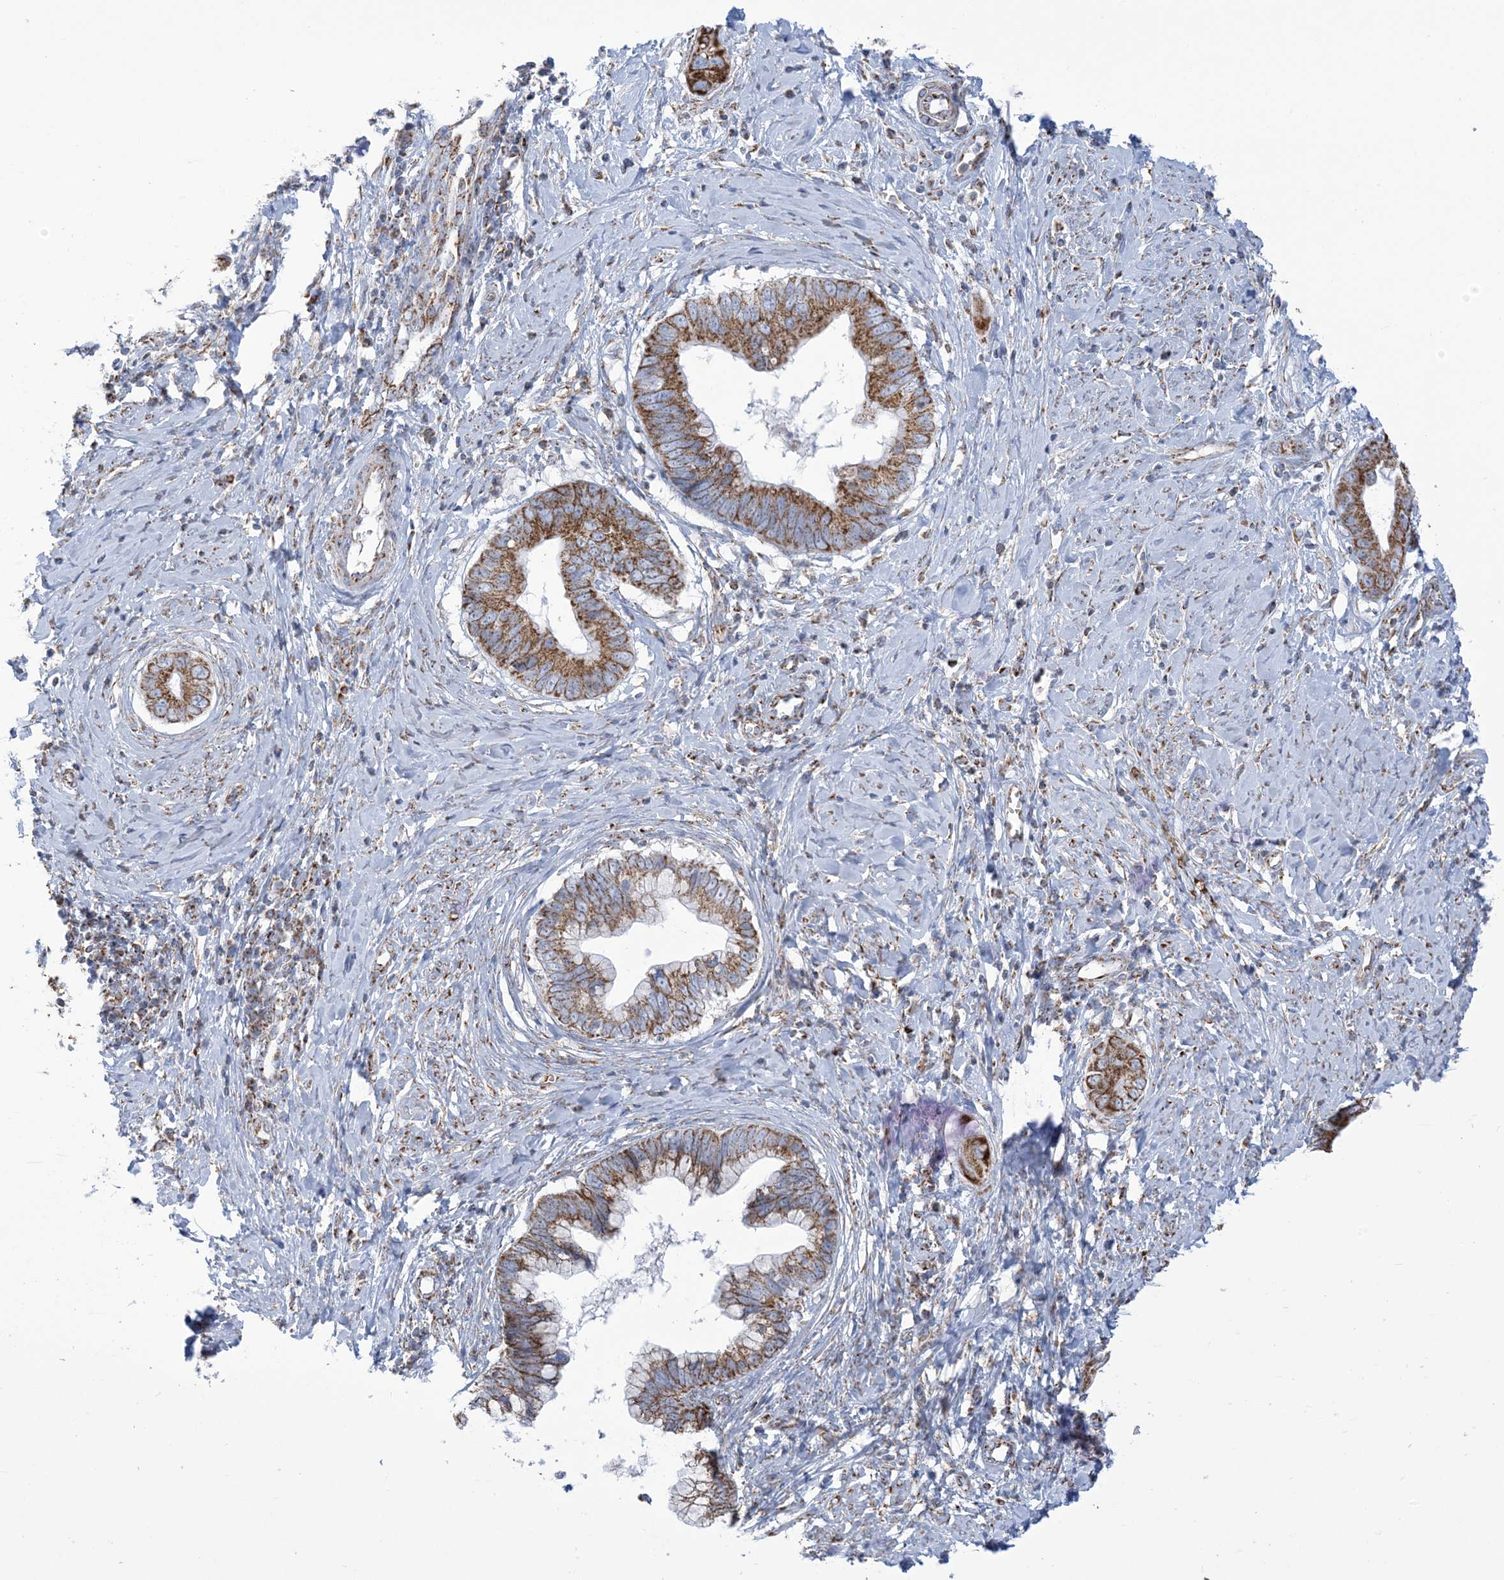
{"staining": {"intensity": "moderate", "quantity": ">75%", "location": "cytoplasmic/membranous"}, "tissue": "cervical cancer", "cell_type": "Tumor cells", "image_type": "cancer", "snomed": [{"axis": "morphology", "description": "Adenocarcinoma, NOS"}, {"axis": "topography", "description": "Cervix"}], "caption": "Protein expression analysis of human cervical cancer reveals moderate cytoplasmic/membranous expression in about >75% of tumor cells.", "gene": "SAMM50", "patient": {"sex": "female", "age": 44}}